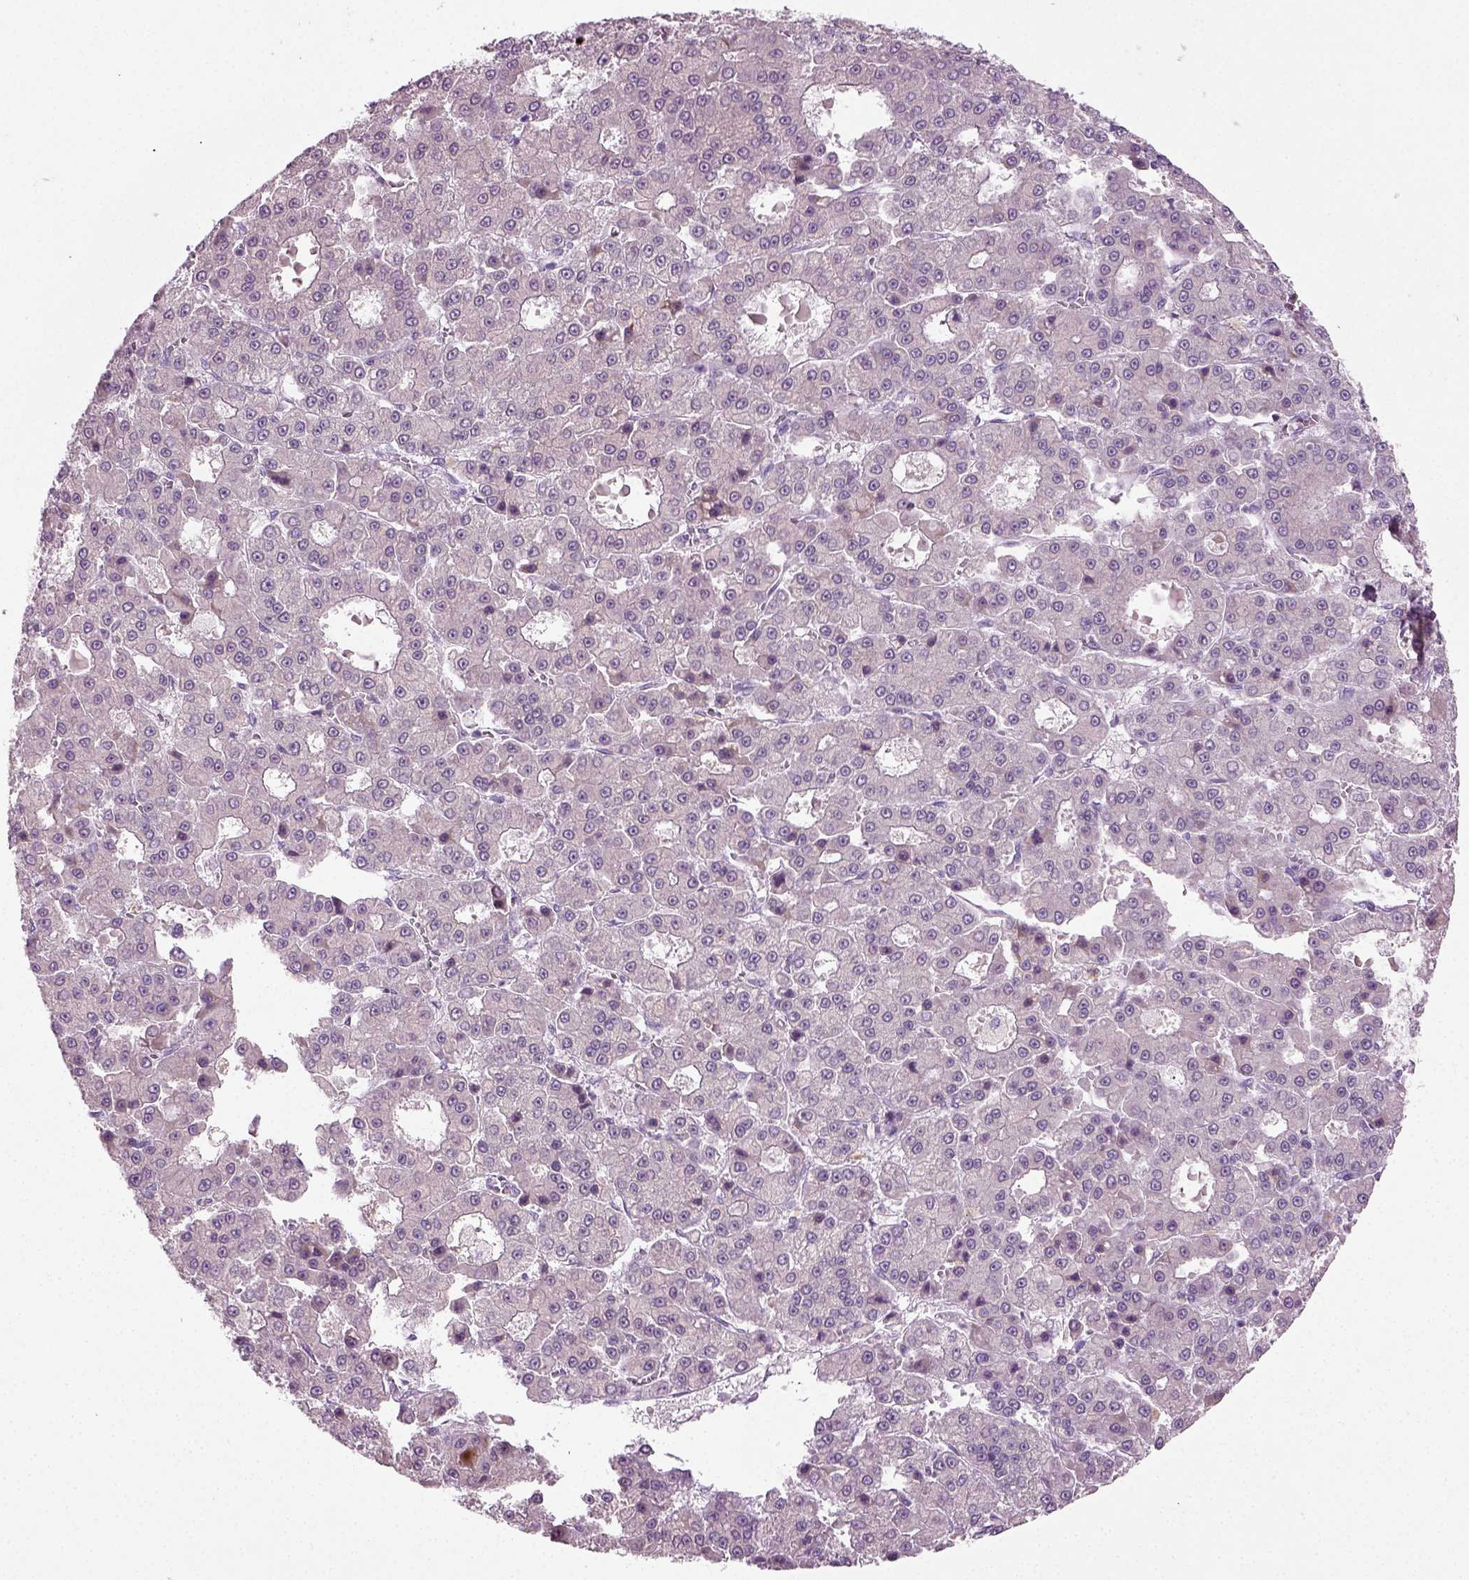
{"staining": {"intensity": "negative", "quantity": "none", "location": "none"}, "tissue": "liver cancer", "cell_type": "Tumor cells", "image_type": "cancer", "snomed": [{"axis": "morphology", "description": "Carcinoma, Hepatocellular, NOS"}, {"axis": "topography", "description": "Liver"}], "caption": "DAB (3,3'-diaminobenzidine) immunohistochemical staining of liver cancer displays no significant positivity in tumor cells.", "gene": "SYNGAP1", "patient": {"sex": "male", "age": 70}}